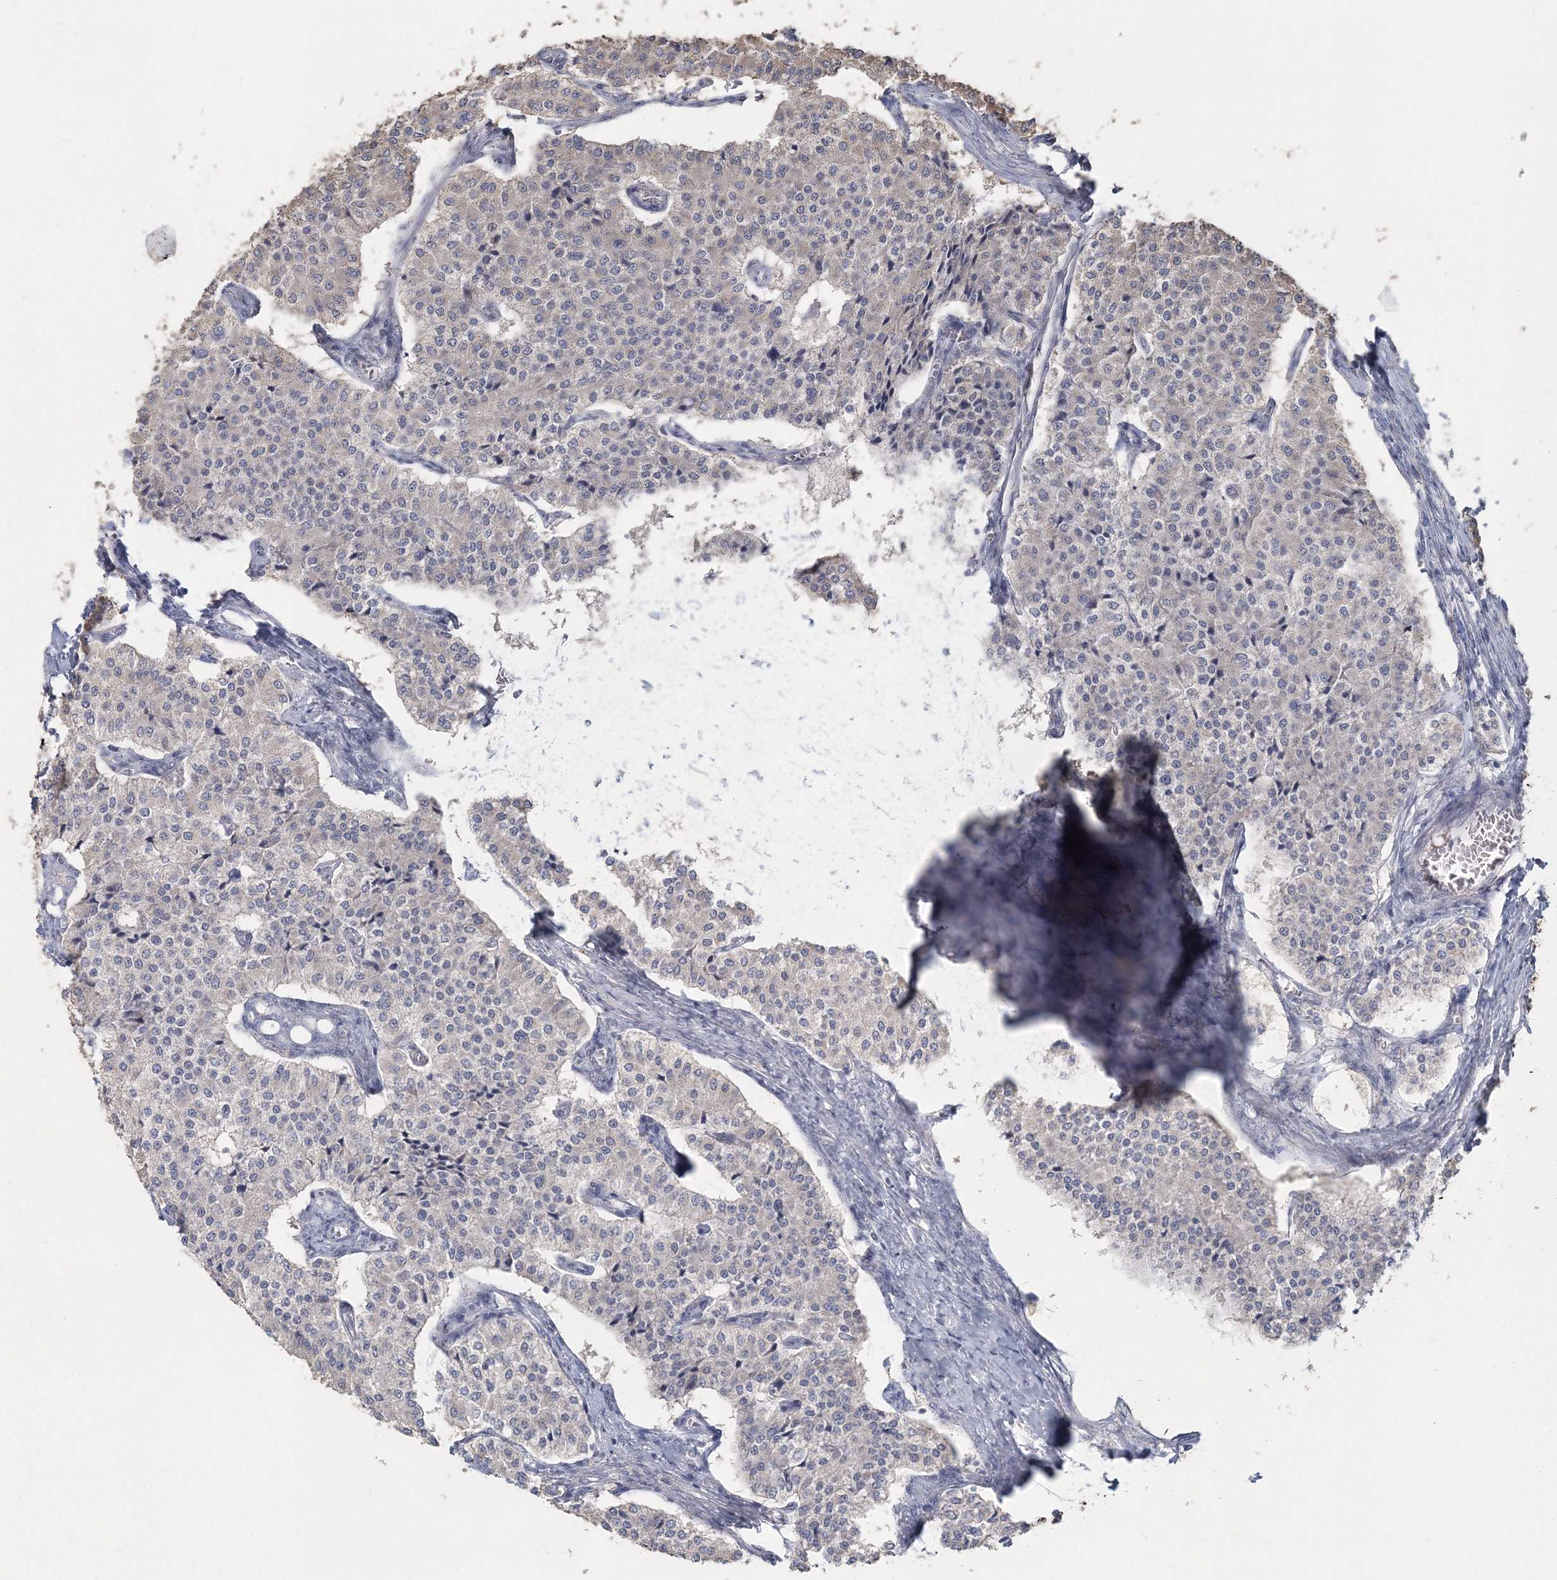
{"staining": {"intensity": "negative", "quantity": "none", "location": "none"}, "tissue": "carcinoid", "cell_type": "Tumor cells", "image_type": "cancer", "snomed": [{"axis": "morphology", "description": "Carcinoid, malignant, NOS"}, {"axis": "topography", "description": "Colon"}], "caption": "Protein analysis of malignant carcinoid demonstrates no significant expression in tumor cells.", "gene": "UIMC1", "patient": {"sex": "female", "age": 52}}